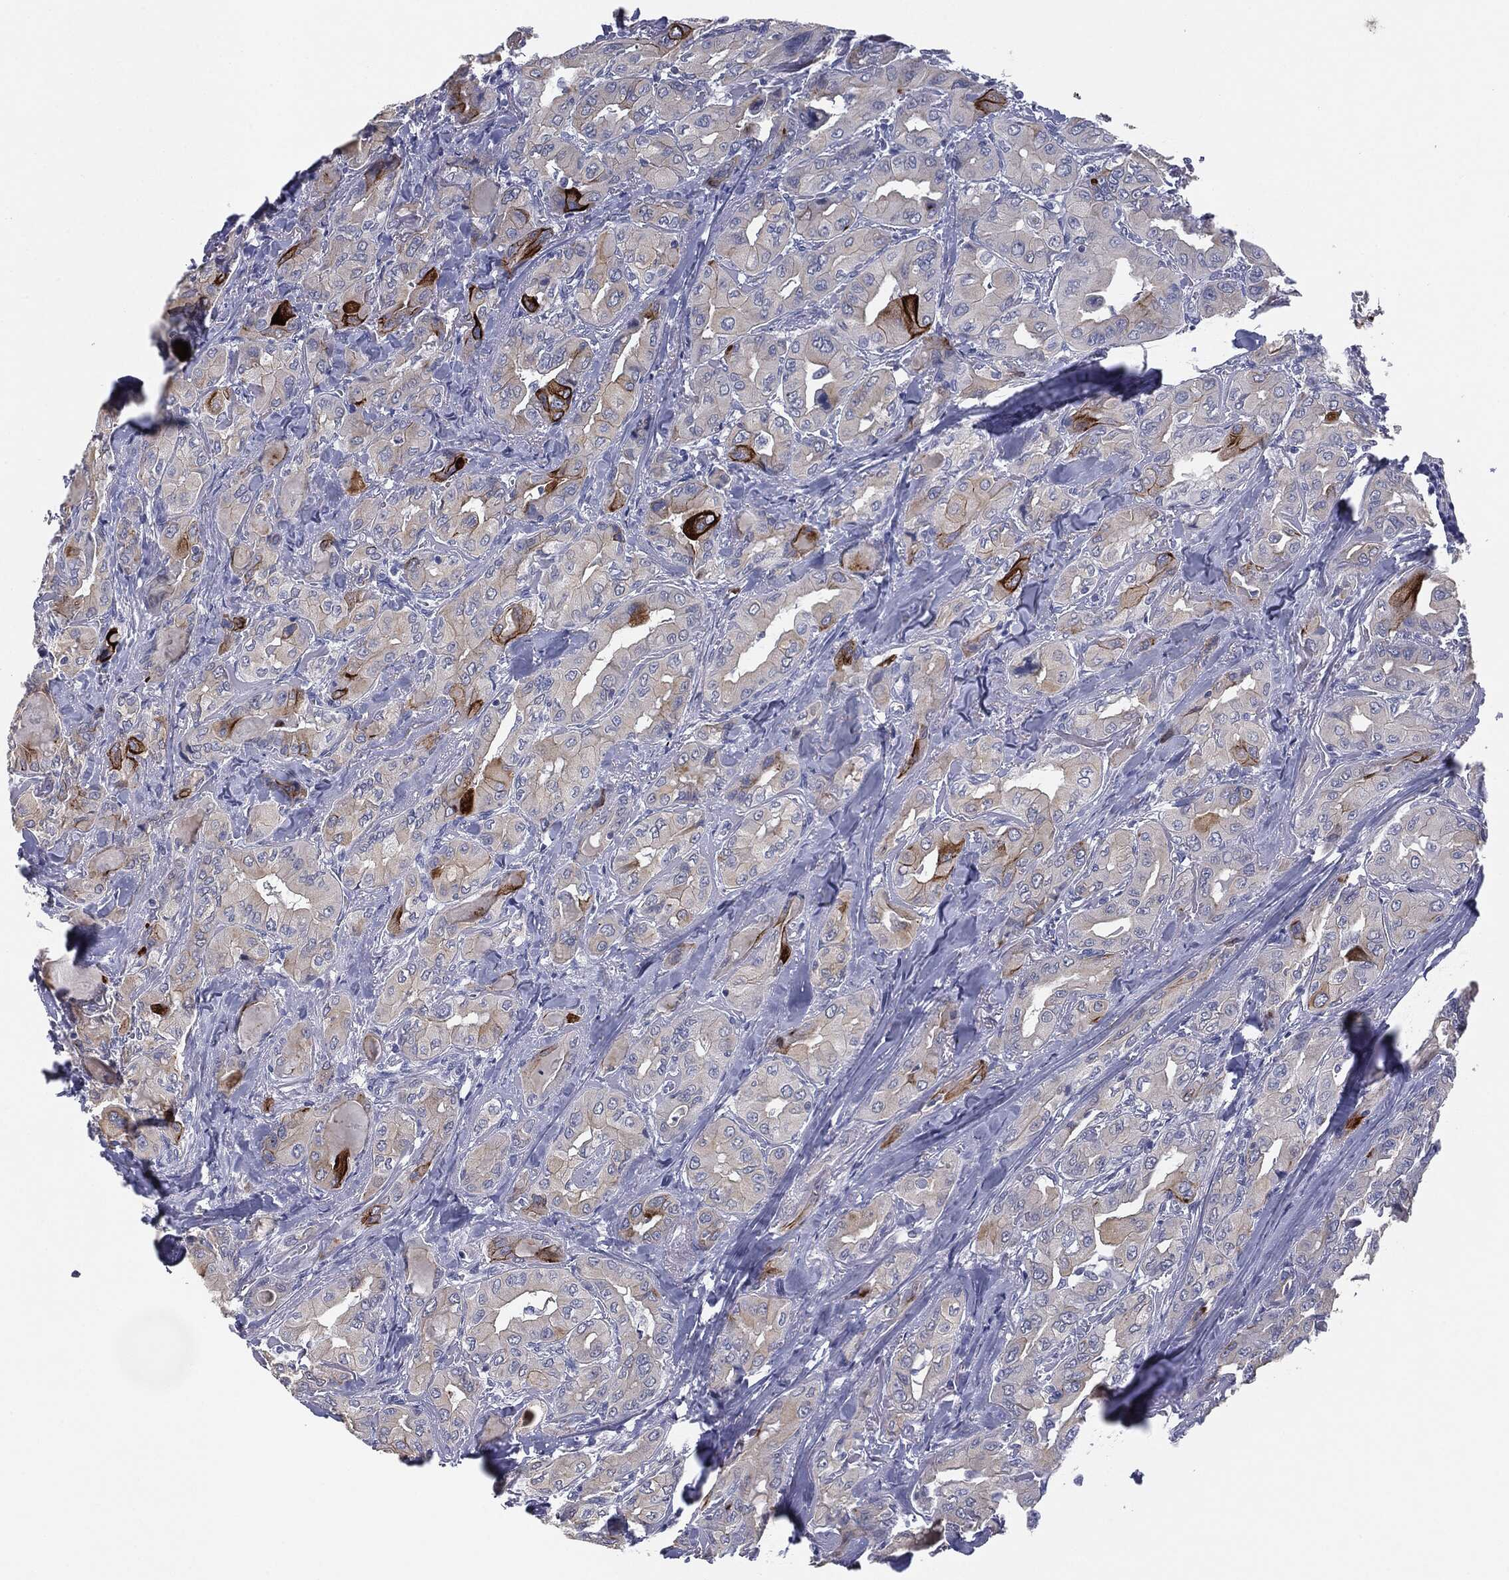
{"staining": {"intensity": "strong", "quantity": "<25%", "location": "cytoplasmic/membranous"}, "tissue": "thyroid cancer", "cell_type": "Tumor cells", "image_type": "cancer", "snomed": [{"axis": "morphology", "description": "Normal tissue, NOS"}, {"axis": "morphology", "description": "Papillary adenocarcinoma, NOS"}, {"axis": "topography", "description": "Thyroid gland"}], "caption": "Immunohistochemical staining of thyroid papillary adenocarcinoma exhibits strong cytoplasmic/membranous protein expression in approximately <25% of tumor cells. Using DAB (brown) and hematoxylin (blue) stains, captured at high magnification using brightfield microscopy.", "gene": "MUC1", "patient": {"sex": "female", "age": 66}}